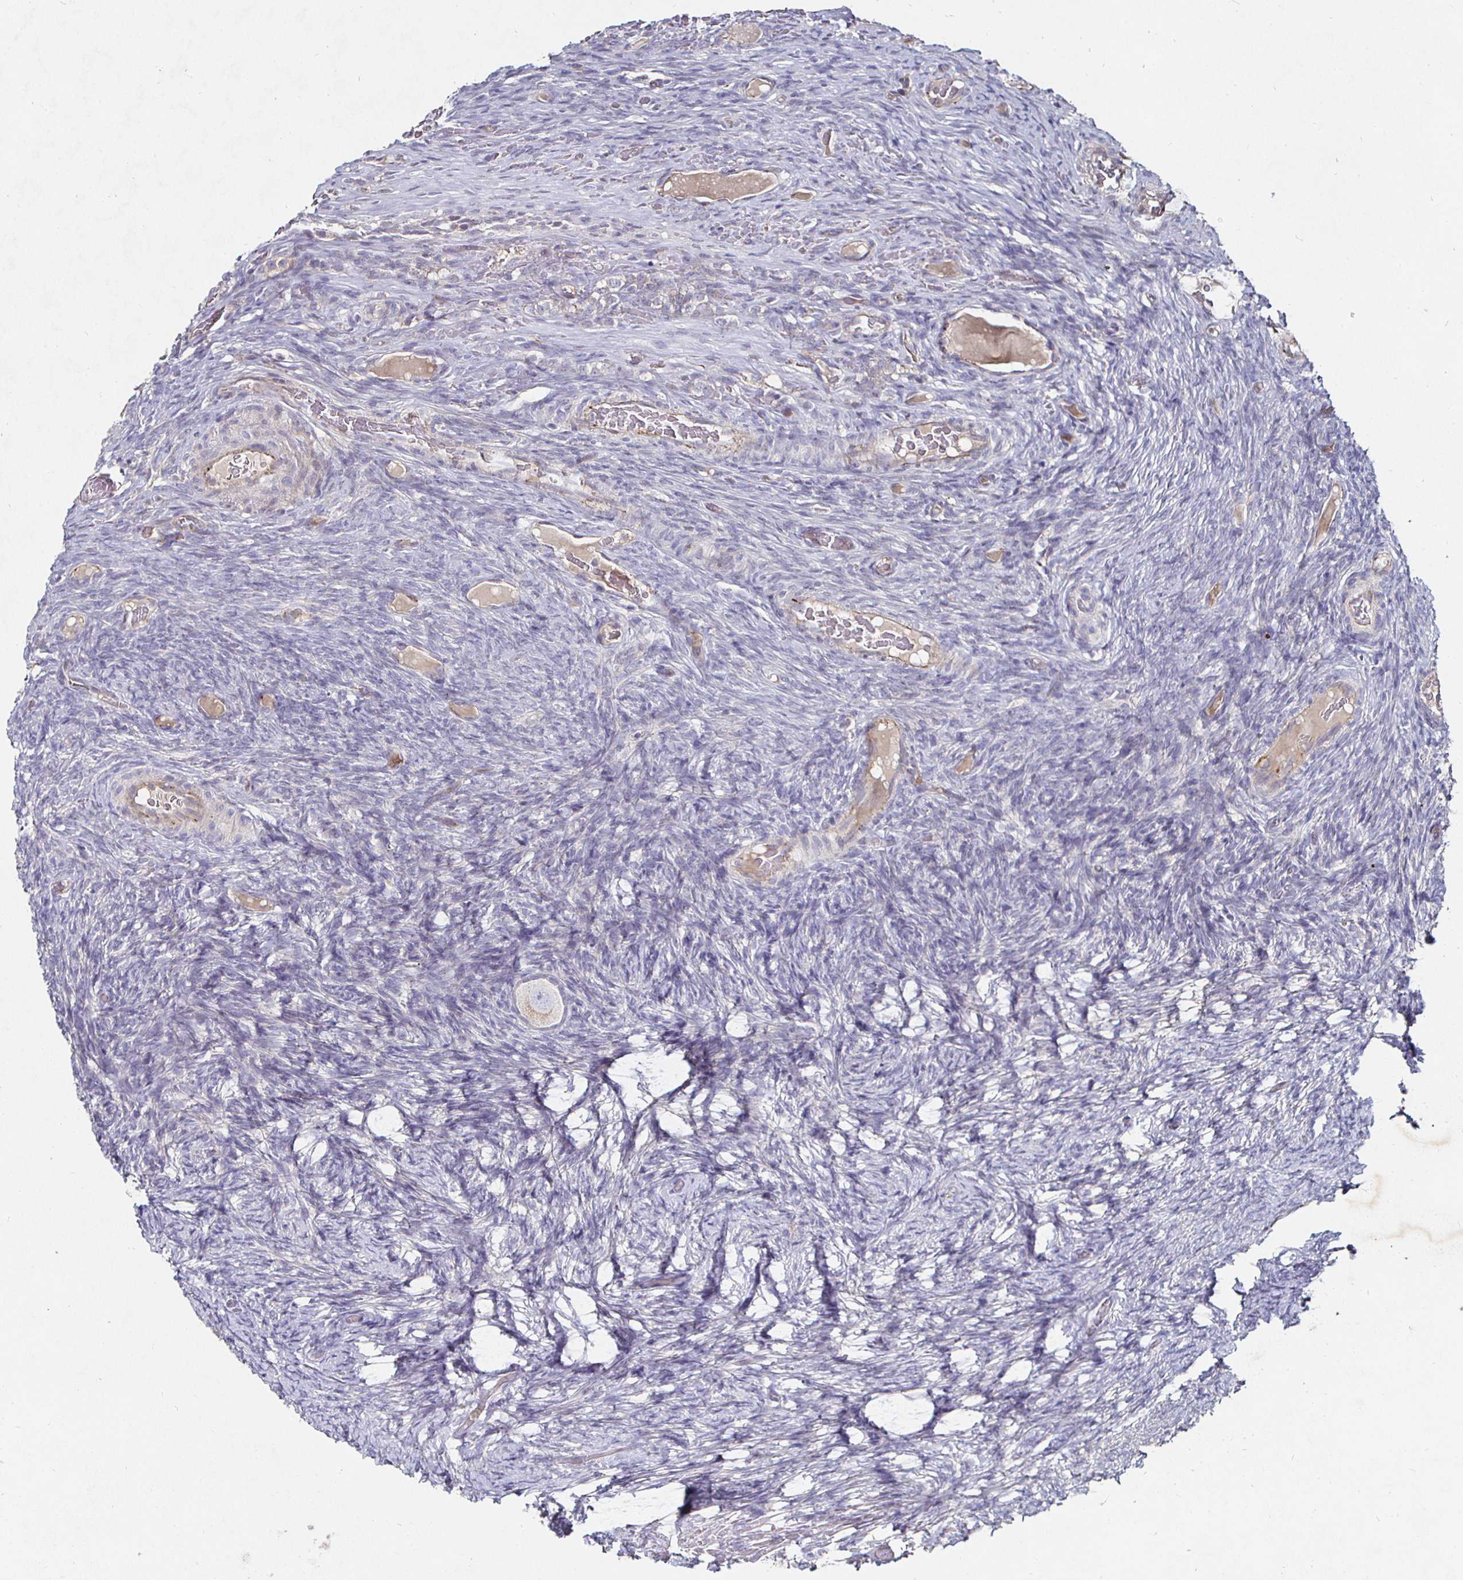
{"staining": {"intensity": "weak", "quantity": "25%-75%", "location": "cytoplasmic/membranous"}, "tissue": "ovary", "cell_type": "Follicle cells", "image_type": "normal", "snomed": [{"axis": "morphology", "description": "Normal tissue, NOS"}, {"axis": "topography", "description": "Ovary"}], "caption": "Immunohistochemical staining of unremarkable human ovary exhibits weak cytoplasmic/membranous protein positivity in approximately 25%-75% of follicle cells.", "gene": "NRSN1", "patient": {"sex": "female", "age": 34}}